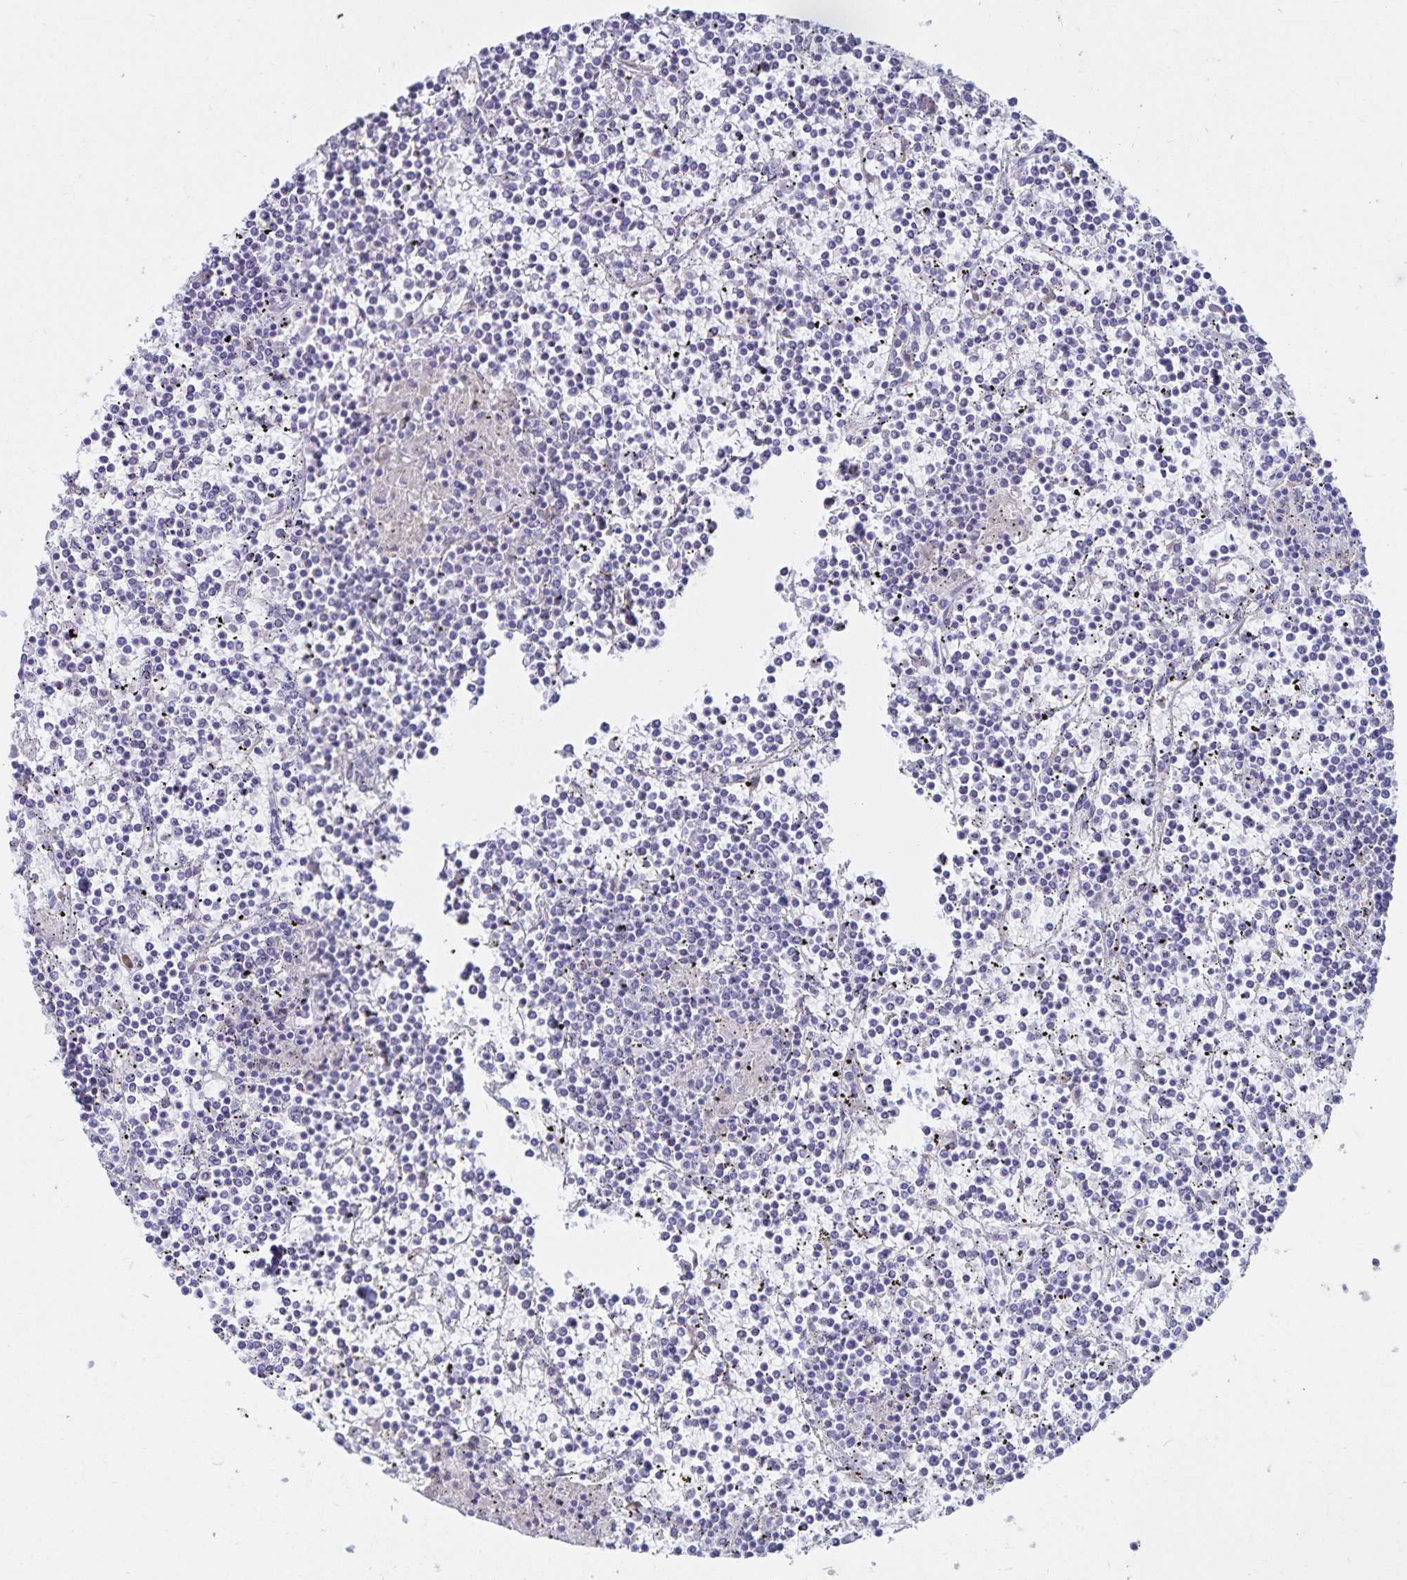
{"staining": {"intensity": "negative", "quantity": "none", "location": "none"}, "tissue": "lymphoma", "cell_type": "Tumor cells", "image_type": "cancer", "snomed": [{"axis": "morphology", "description": "Malignant lymphoma, non-Hodgkin's type, Low grade"}, {"axis": "topography", "description": "Spleen"}], "caption": "There is no significant expression in tumor cells of lymphoma.", "gene": "ATP2A2", "patient": {"sex": "female", "age": 19}}